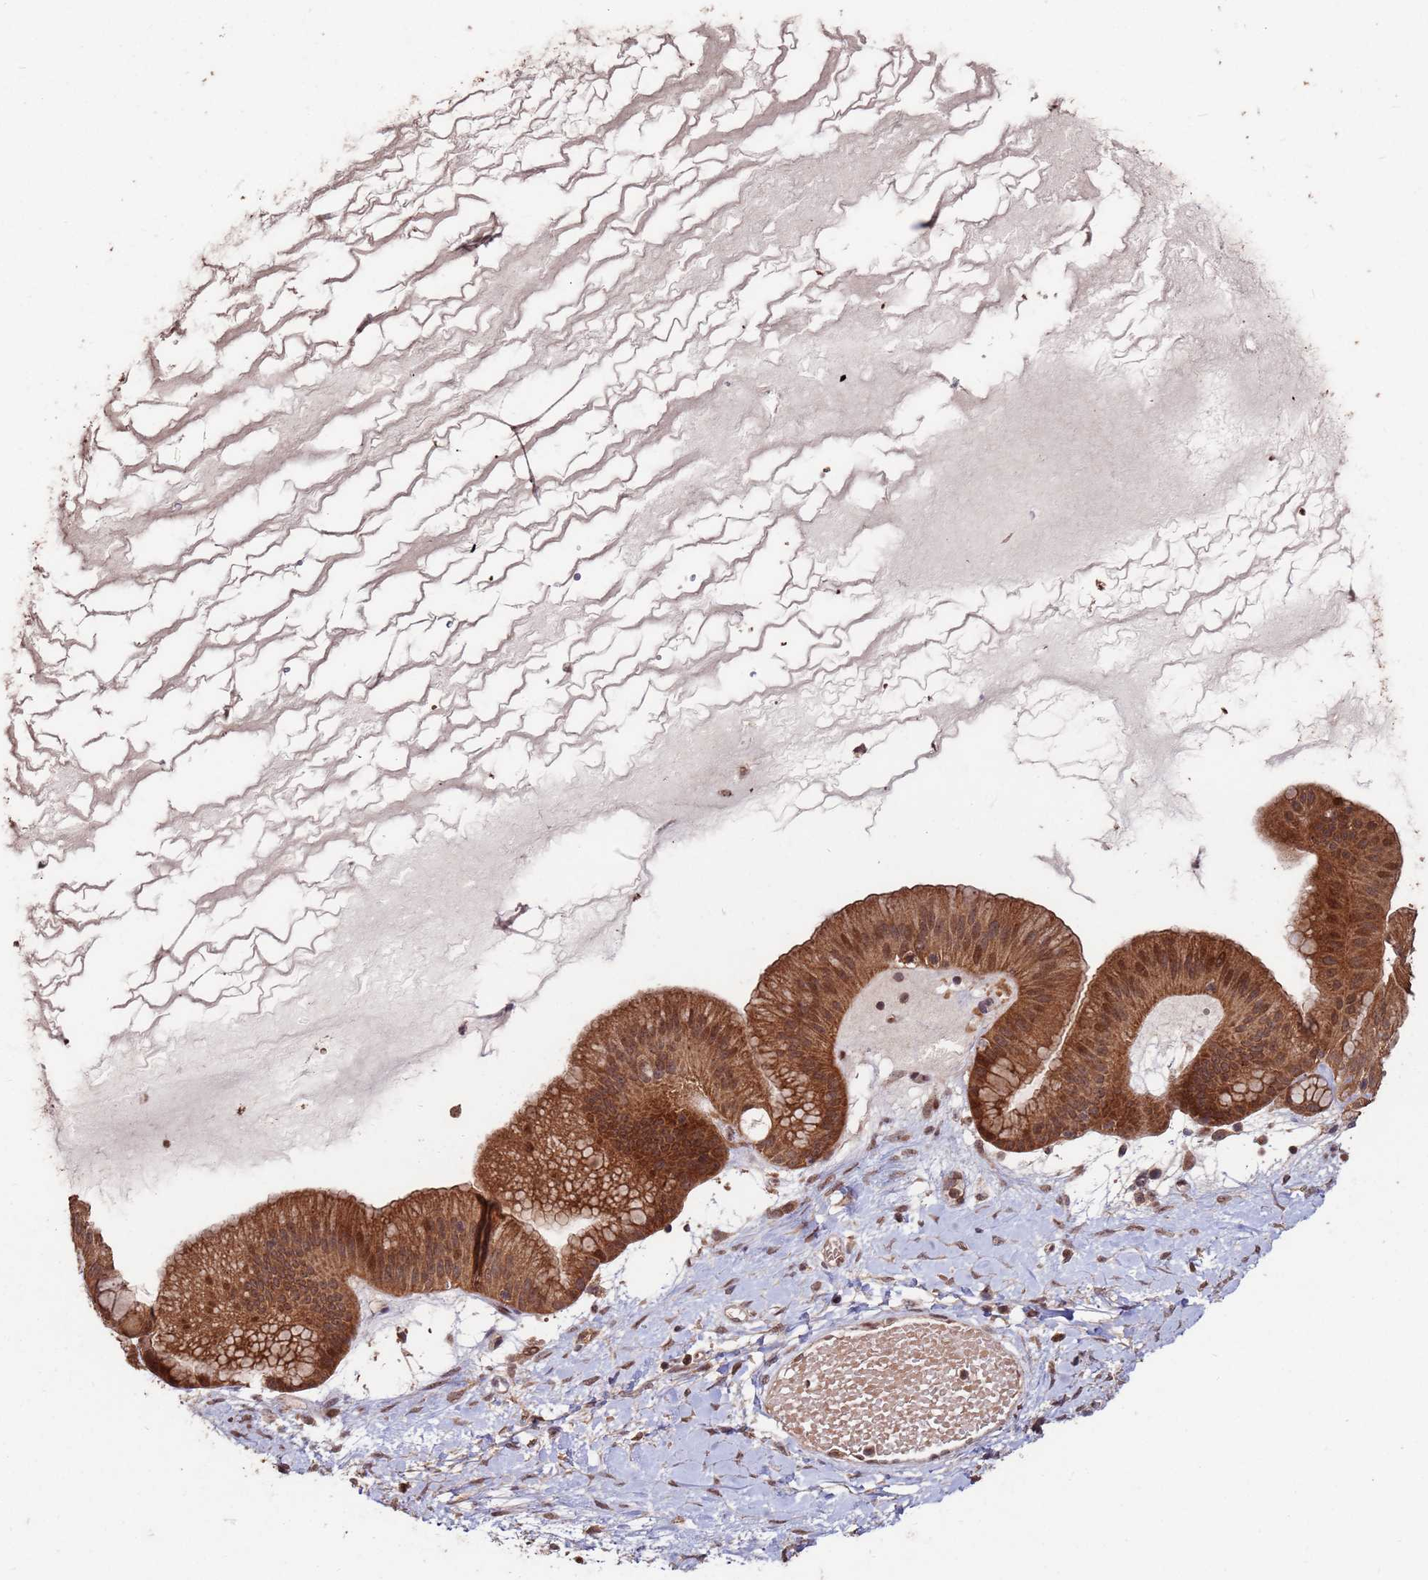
{"staining": {"intensity": "moderate", "quantity": ">75%", "location": "cytoplasmic/membranous,nuclear"}, "tissue": "ovarian cancer", "cell_type": "Tumor cells", "image_type": "cancer", "snomed": [{"axis": "morphology", "description": "Cystadenocarcinoma, mucinous, NOS"}, {"axis": "topography", "description": "Ovary"}], "caption": "An image showing moderate cytoplasmic/membranous and nuclear positivity in about >75% of tumor cells in mucinous cystadenocarcinoma (ovarian), as visualized by brown immunohistochemical staining.", "gene": "PRR7", "patient": {"sex": "female", "age": 61}}